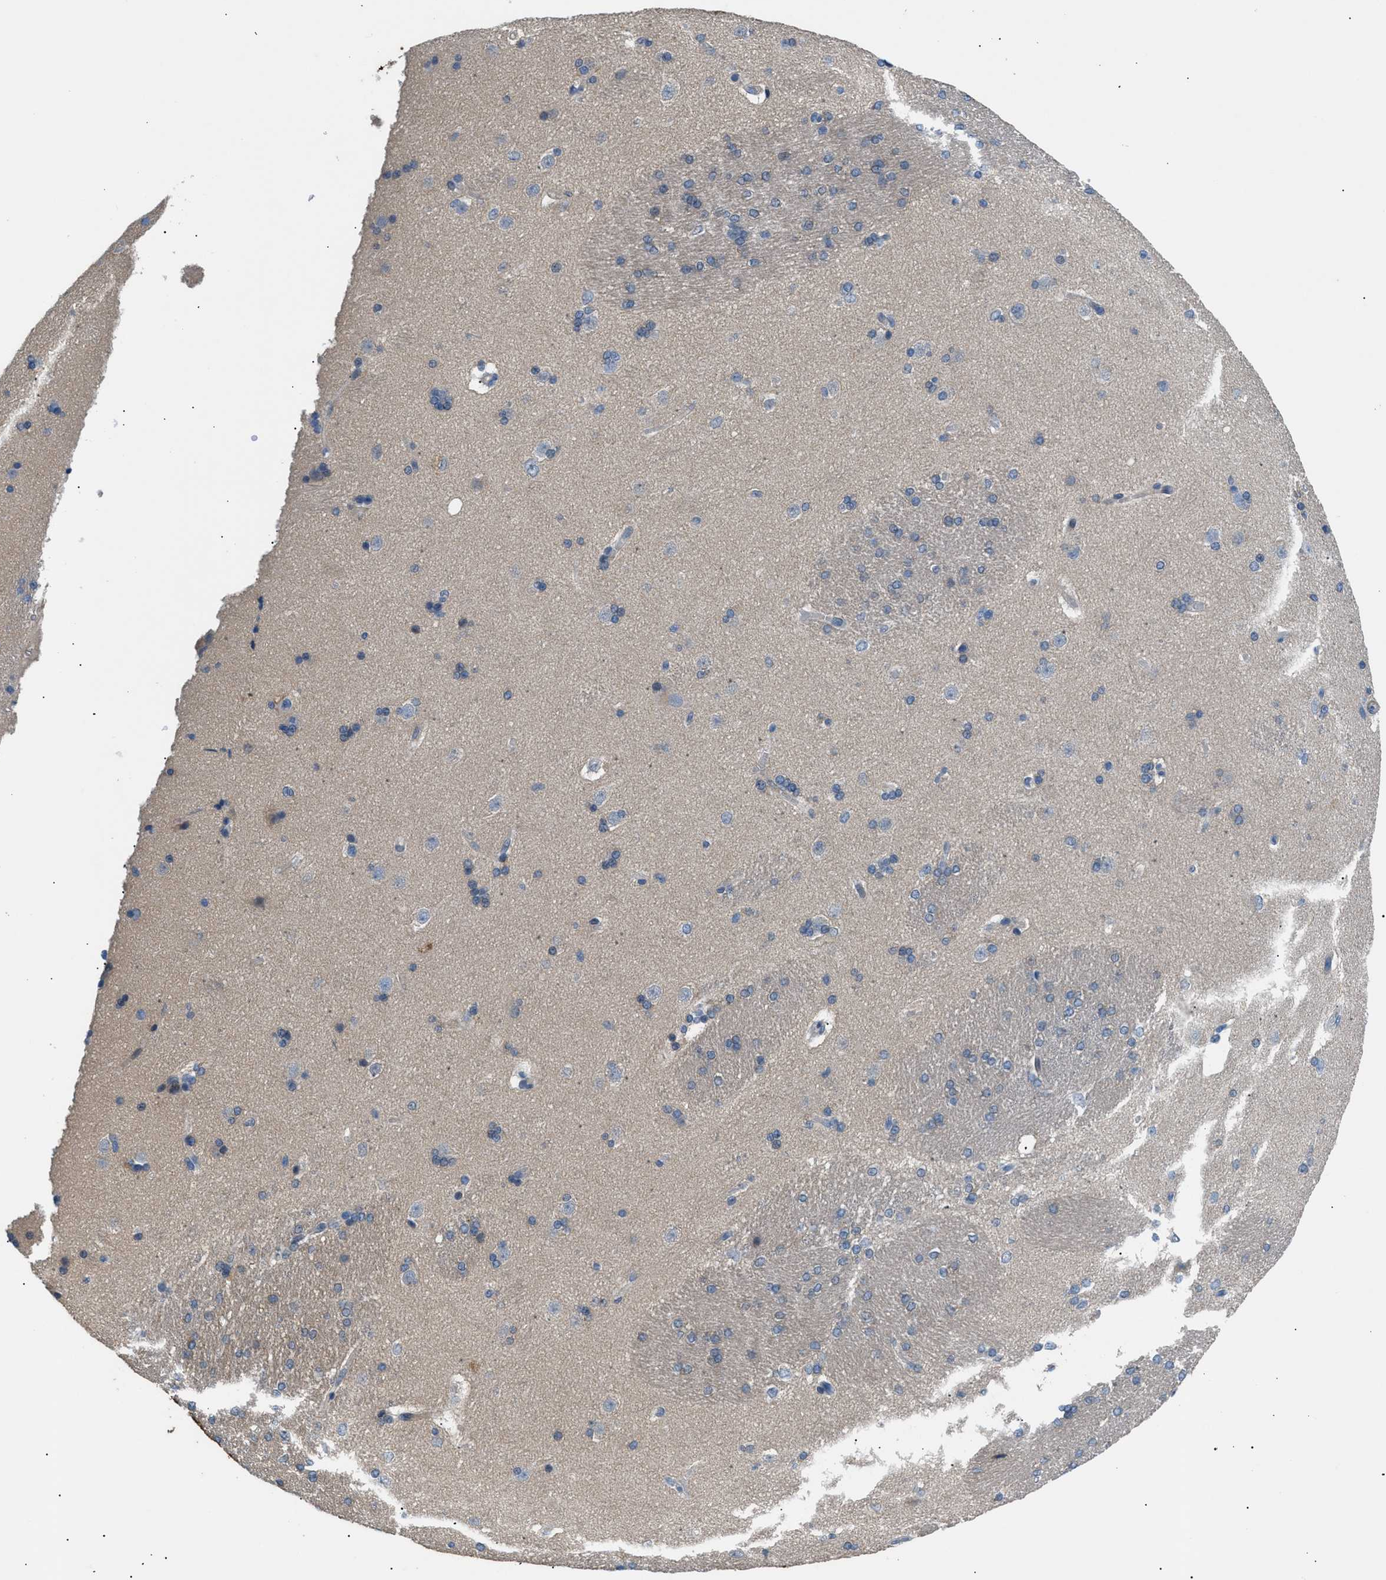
{"staining": {"intensity": "weak", "quantity": "<25%", "location": "cytoplasmic/membranous"}, "tissue": "caudate", "cell_type": "Glial cells", "image_type": "normal", "snomed": [{"axis": "morphology", "description": "Normal tissue, NOS"}, {"axis": "topography", "description": "Lateral ventricle wall"}], "caption": "IHC micrograph of benign caudate: caudate stained with DAB shows no significant protein staining in glial cells. (DAB (3,3'-diaminobenzidine) IHC visualized using brightfield microscopy, high magnification).", "gene": "ICA1", "patient": {"sex": "female", "age": 19}}